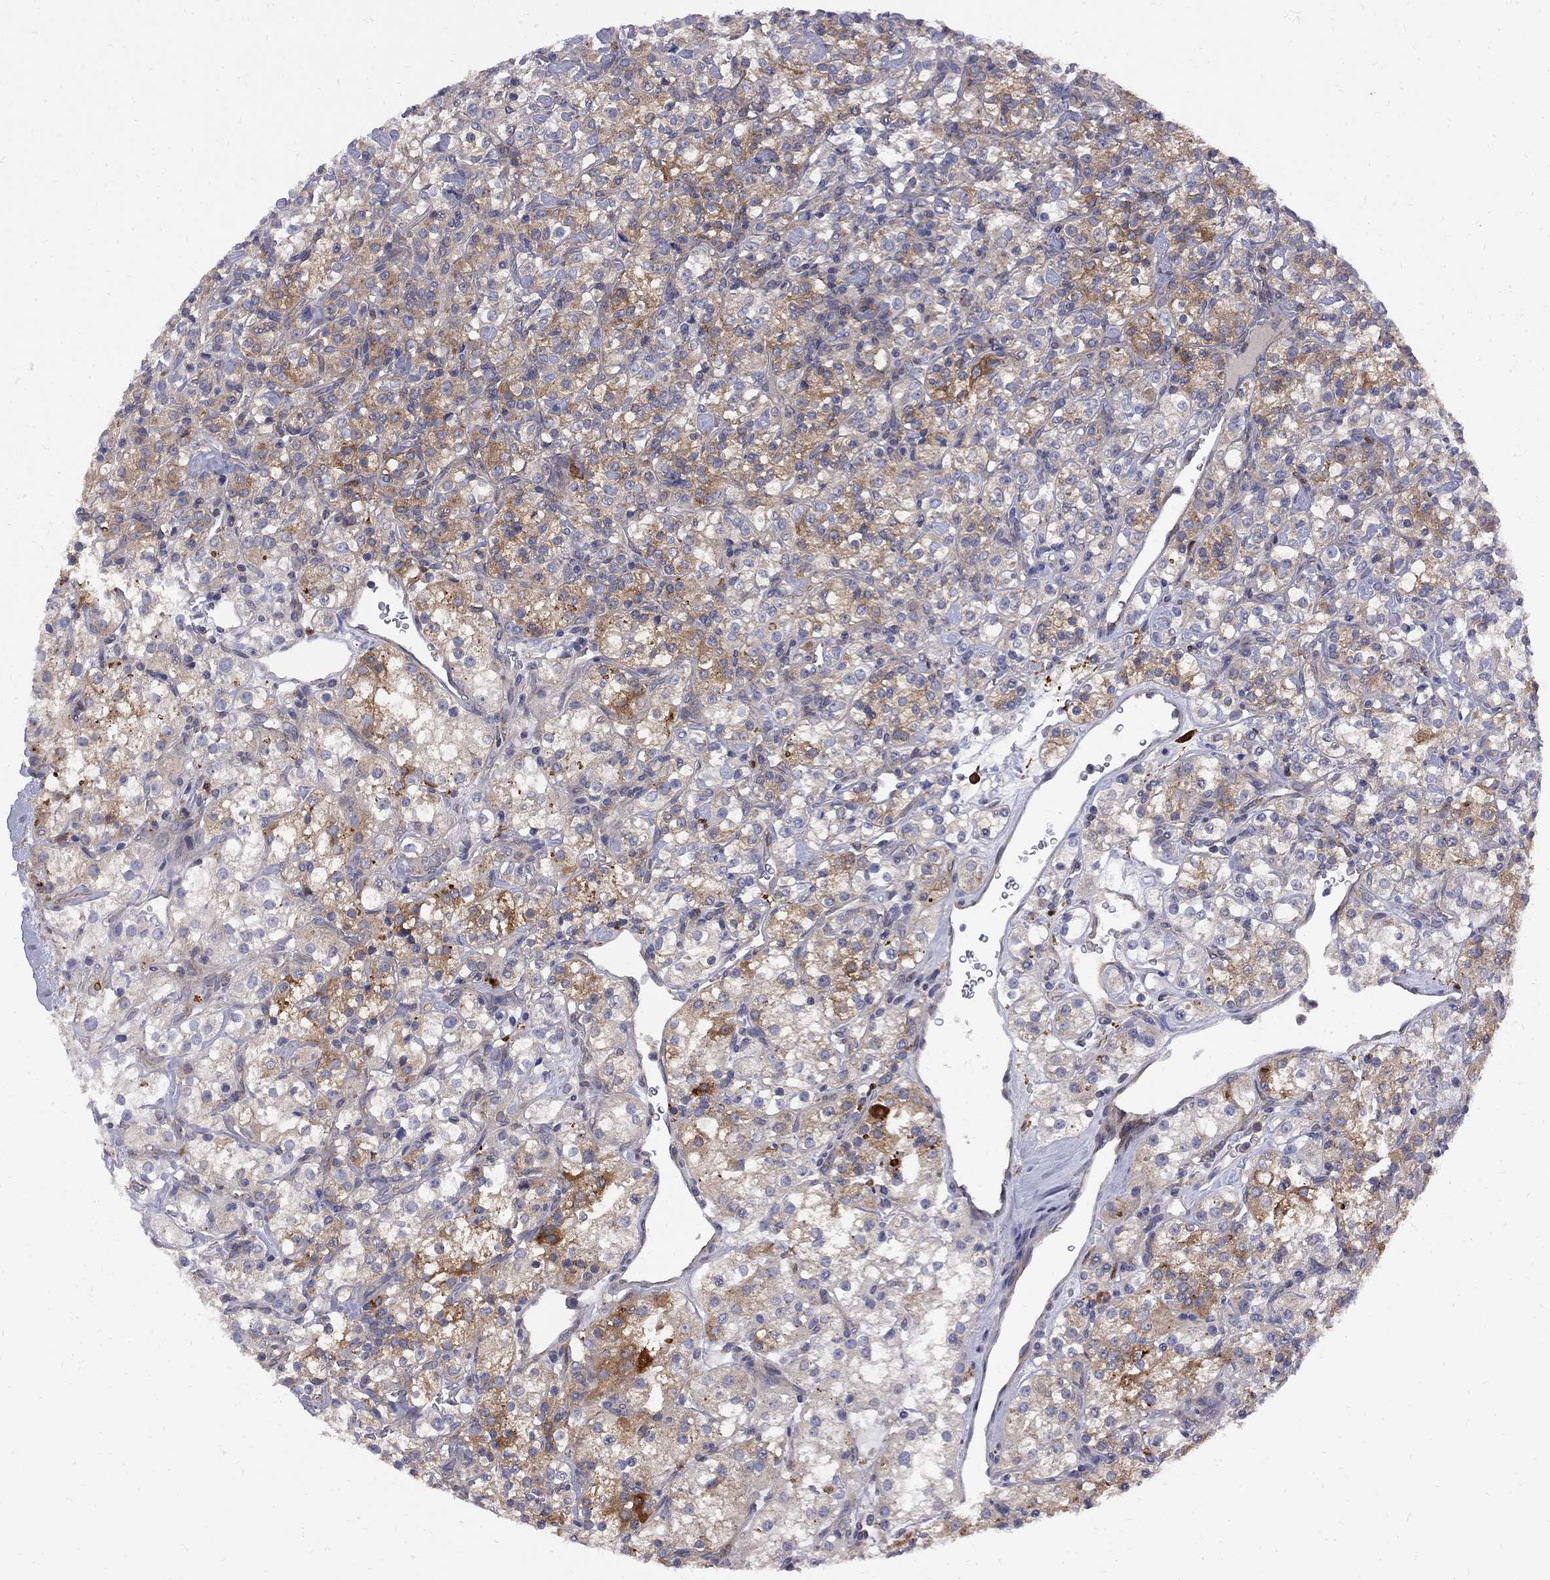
{"staining": {"intensity": "moderate", "quantity": "<25%", "location": "cytoplasmic/membranous"}, "tissue": "renal cancer", "cell_type": "Tumor cells", "image_type": "cancer", "snomed": [{"axis": "morphology", "description": "Adenocarcinoma, NOS"}, {"axis": "topography", "description": "Kidney"}], "caption": "A photomicrograph of human renal cancer (adenocarcinoma) stained for a protein reveals moderate cytoplasmic/membranous brown staining in tumor cells.", "gene": "MTHFR", "patient": {"sex": "male", "age": 77}}